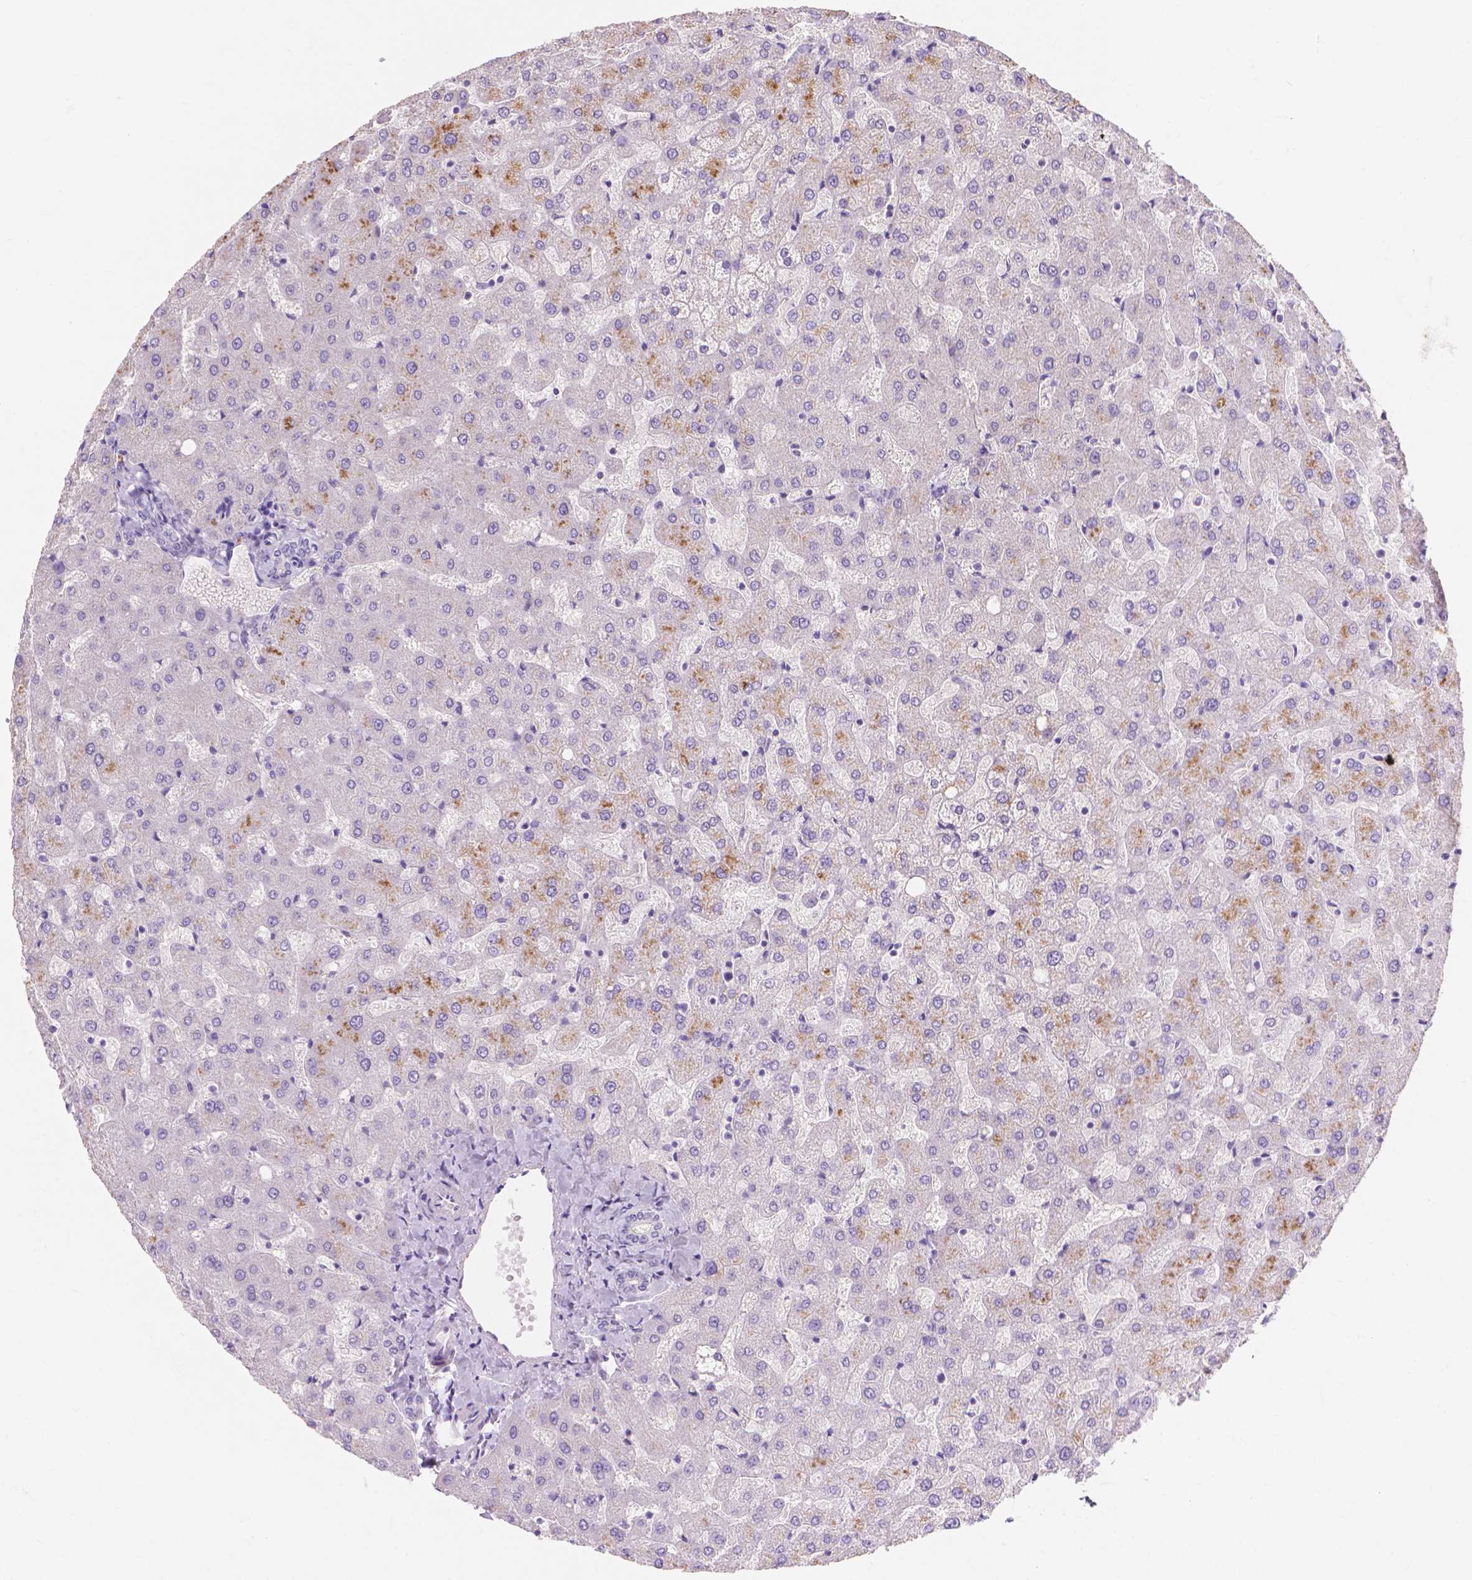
{"staining": {"intensity": "negative", "quantity": "none", "location": "none"}, "tissue": "liver", "cell_type": "Cholangiocytes", "image_type": "normal", "snomed": [{"axis": "morphology", "description": "Normal tissue, NOS"}, {"axis": "topography", "description": "Liver"}], "caption": "Micrograph shows no significant protein expression in cholangiocytes of unremarkable liver. (DAB (3,3'-diaminobenzidine) immunohistochemistry (IHC) with hematoxylin counter stain).", "gene": "MMP11", "patient": {"sex": "female", "age": 50}}